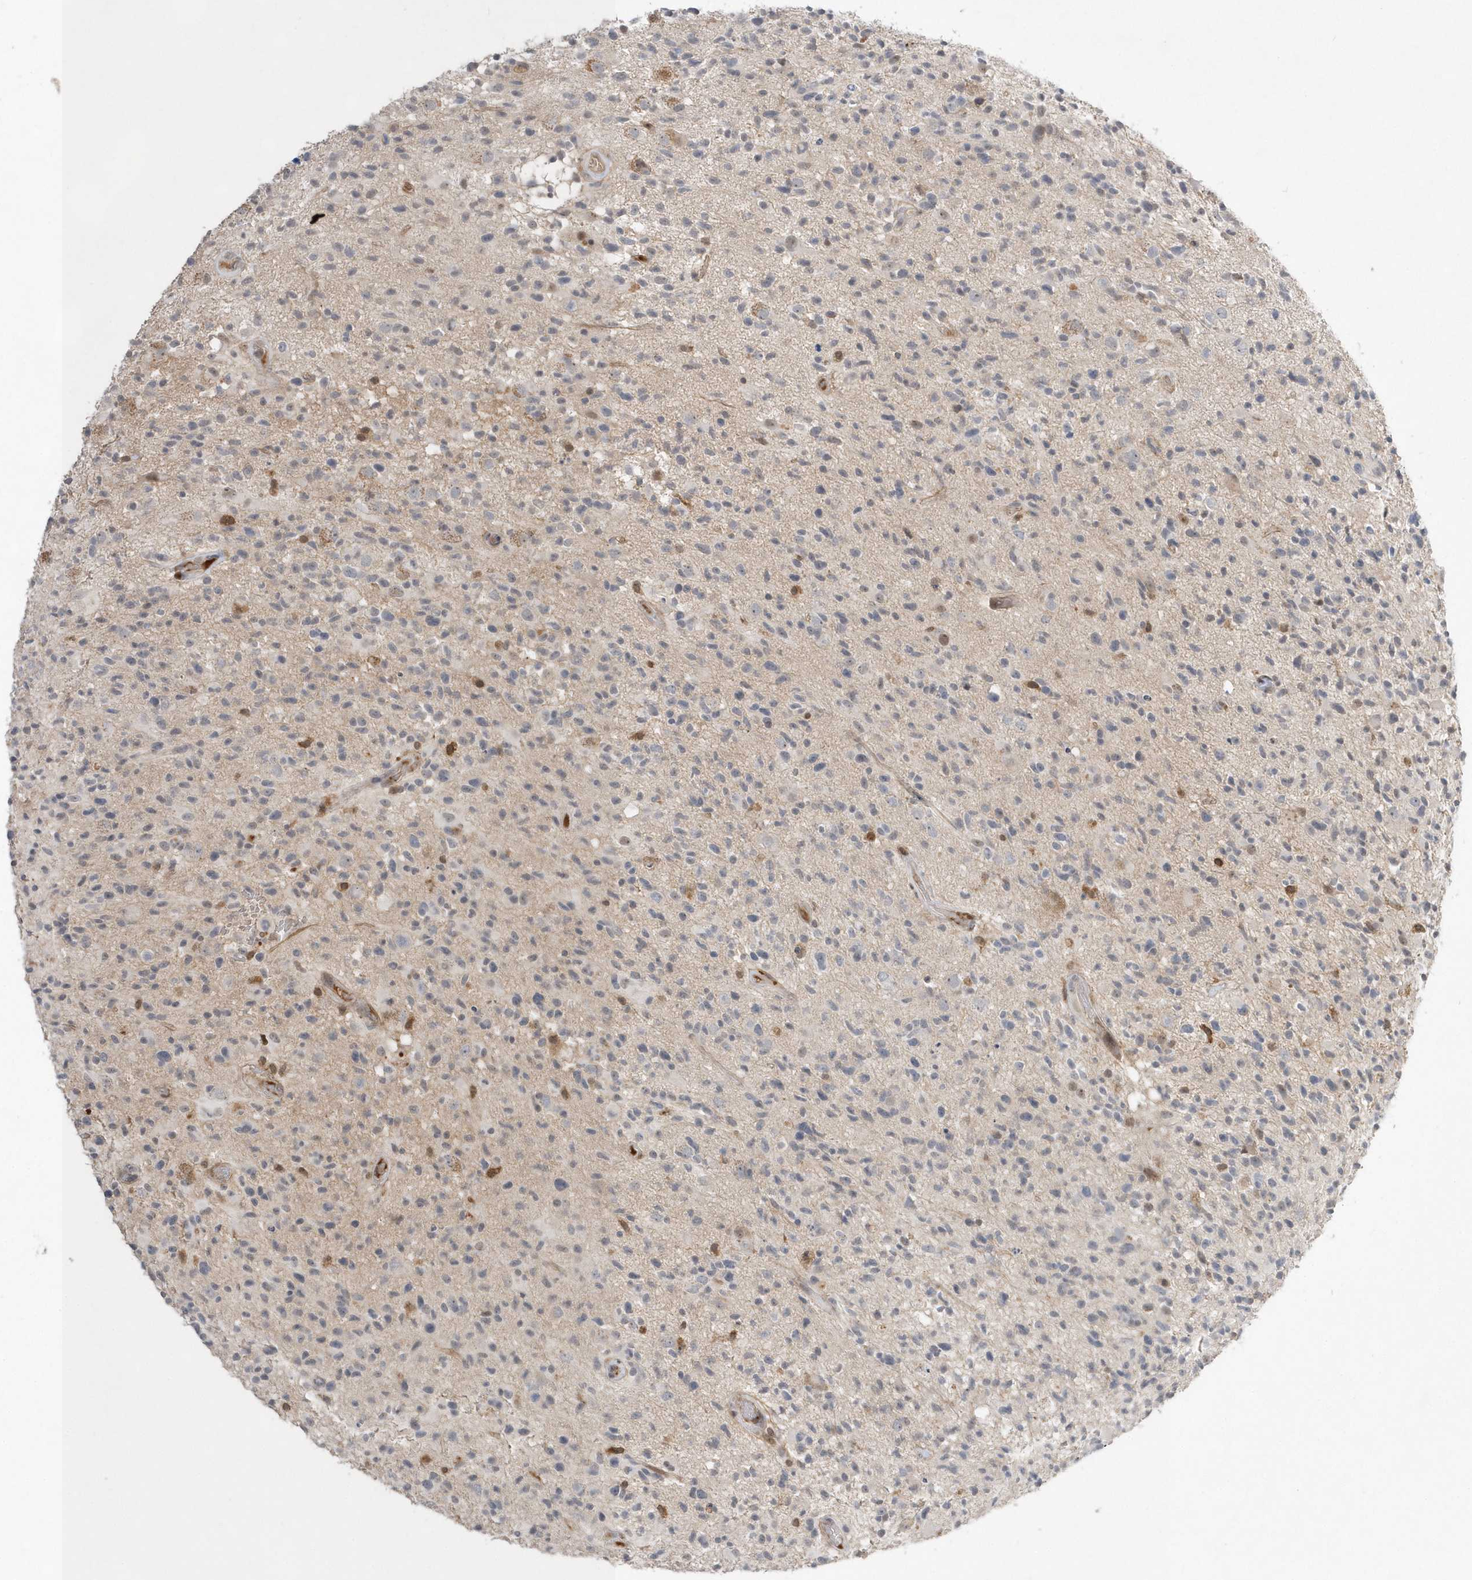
{"staining": {"intensity": "negative", "quantity": "none", "location": "none"}, "tissue": "glioma", "cell_type": "Tumor cells", "image_type": "cancer", "snomed": [{"axis": "morphology", "description": "Glioma, malignant, High grade"}, {"axis": "morphology", "description": "Glioblastoma, NOS"}, {"axis": "topography", "description": "Brain"}], "caption": "This is an immunohistochemistry (IHC) photomicrograph of glioma. There is no staining in tumor cells.", "gene": "TMEM132B", "patient": {"sex": "male", "age": 60}}